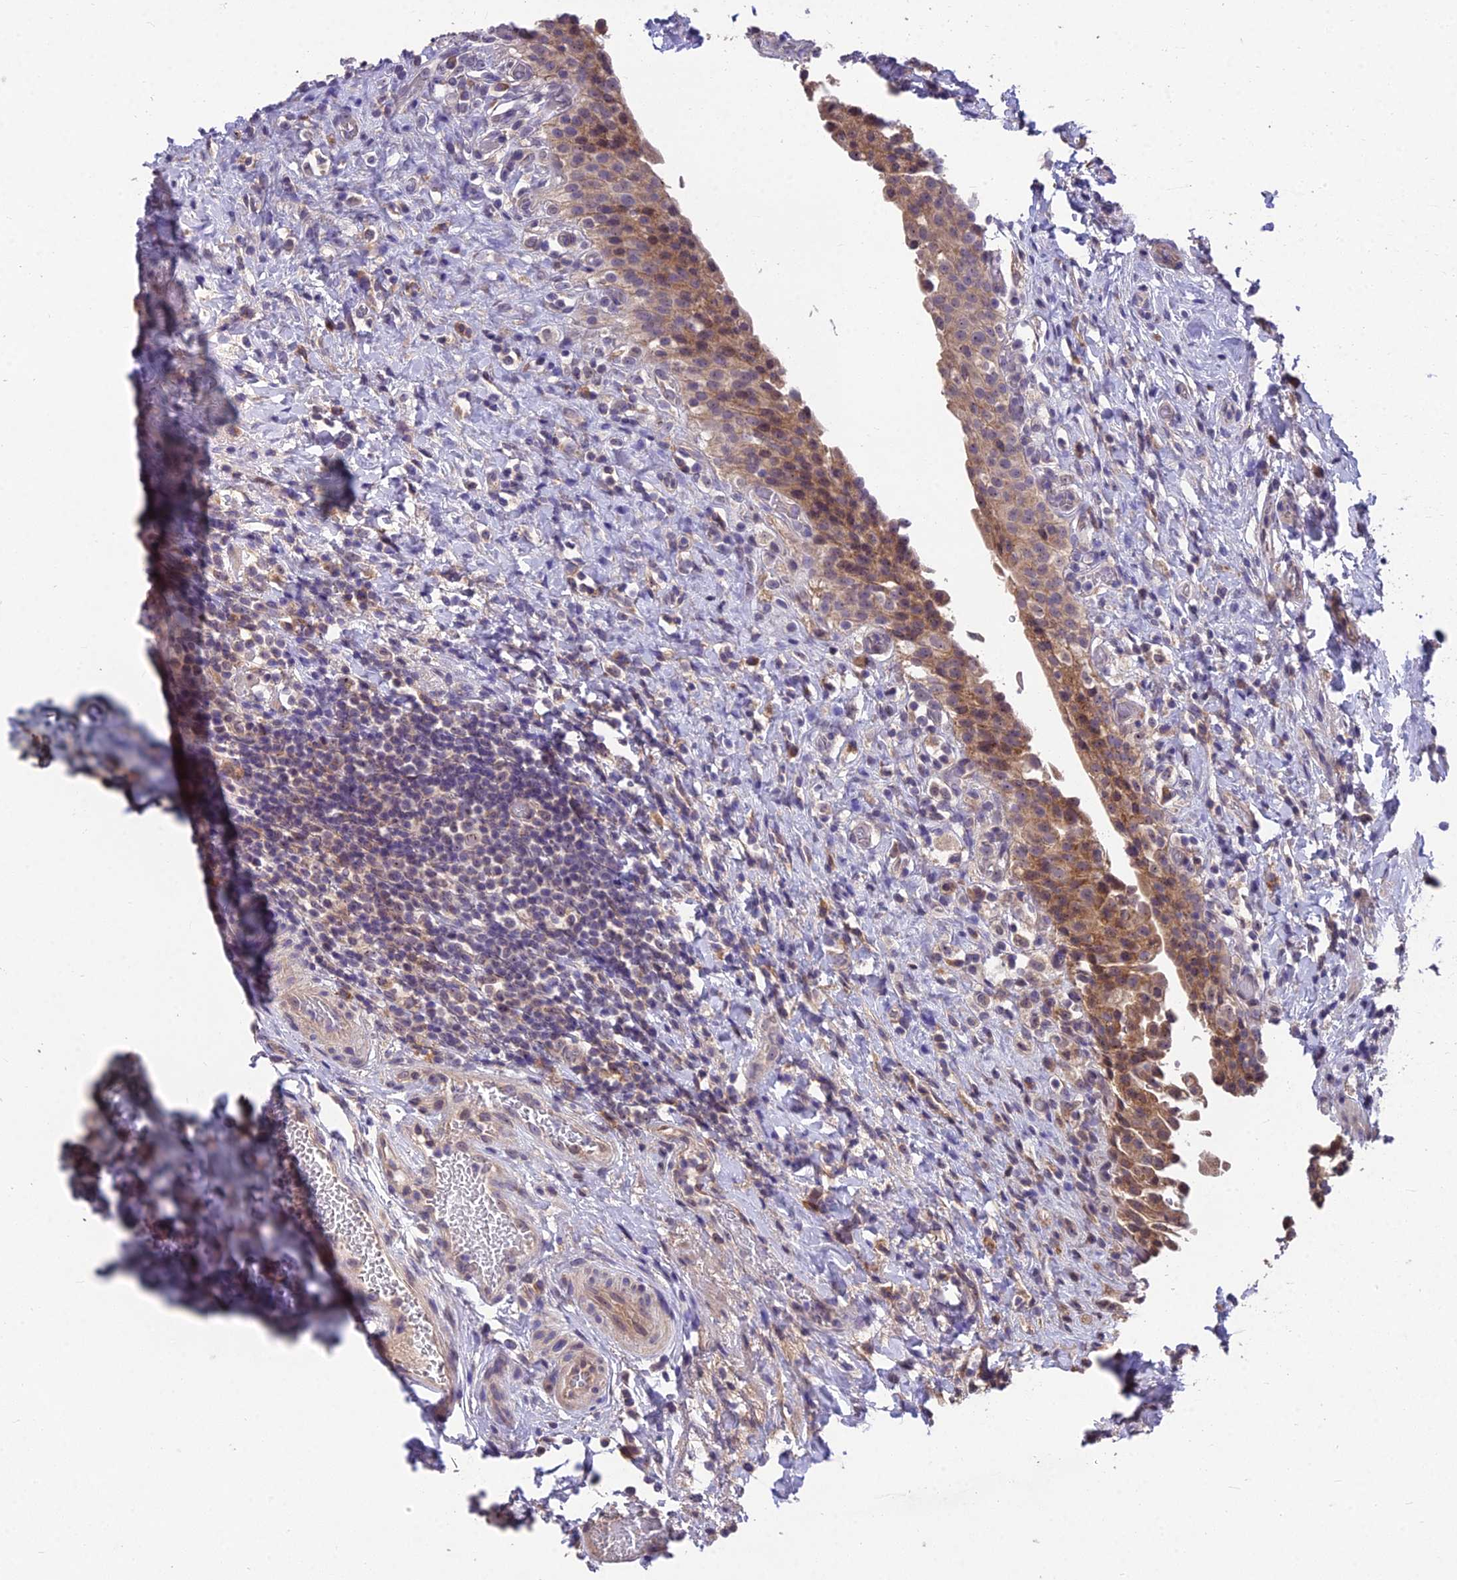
{"staining": {"intensity": "moderate", "quantity": ">75%", "location": "cytoplasmic/membranous,nuclear"}, "tissue": "urinary bladder", "cell_type": "Urothelial cells", "image_type": "normal", "snomed": [{"axis": "morphology", "description": "Normal tissue, NOS"}, {"axis": "morphology", "description": "Inflammation, NOS"}, {"axis": "topography", "description": "Urinary bladder"}], "caption": "An IHC image of normal tissue is shown. Protein staining in brown labels moderate cytoplasmic/membranous,nuclear positivity in urinary bladder within urothelial cells. (DAB IHC with brightfield microscopy, high magnification).", "gene": "ZNF333", "patient": {"sex": "male", "age": 64}}